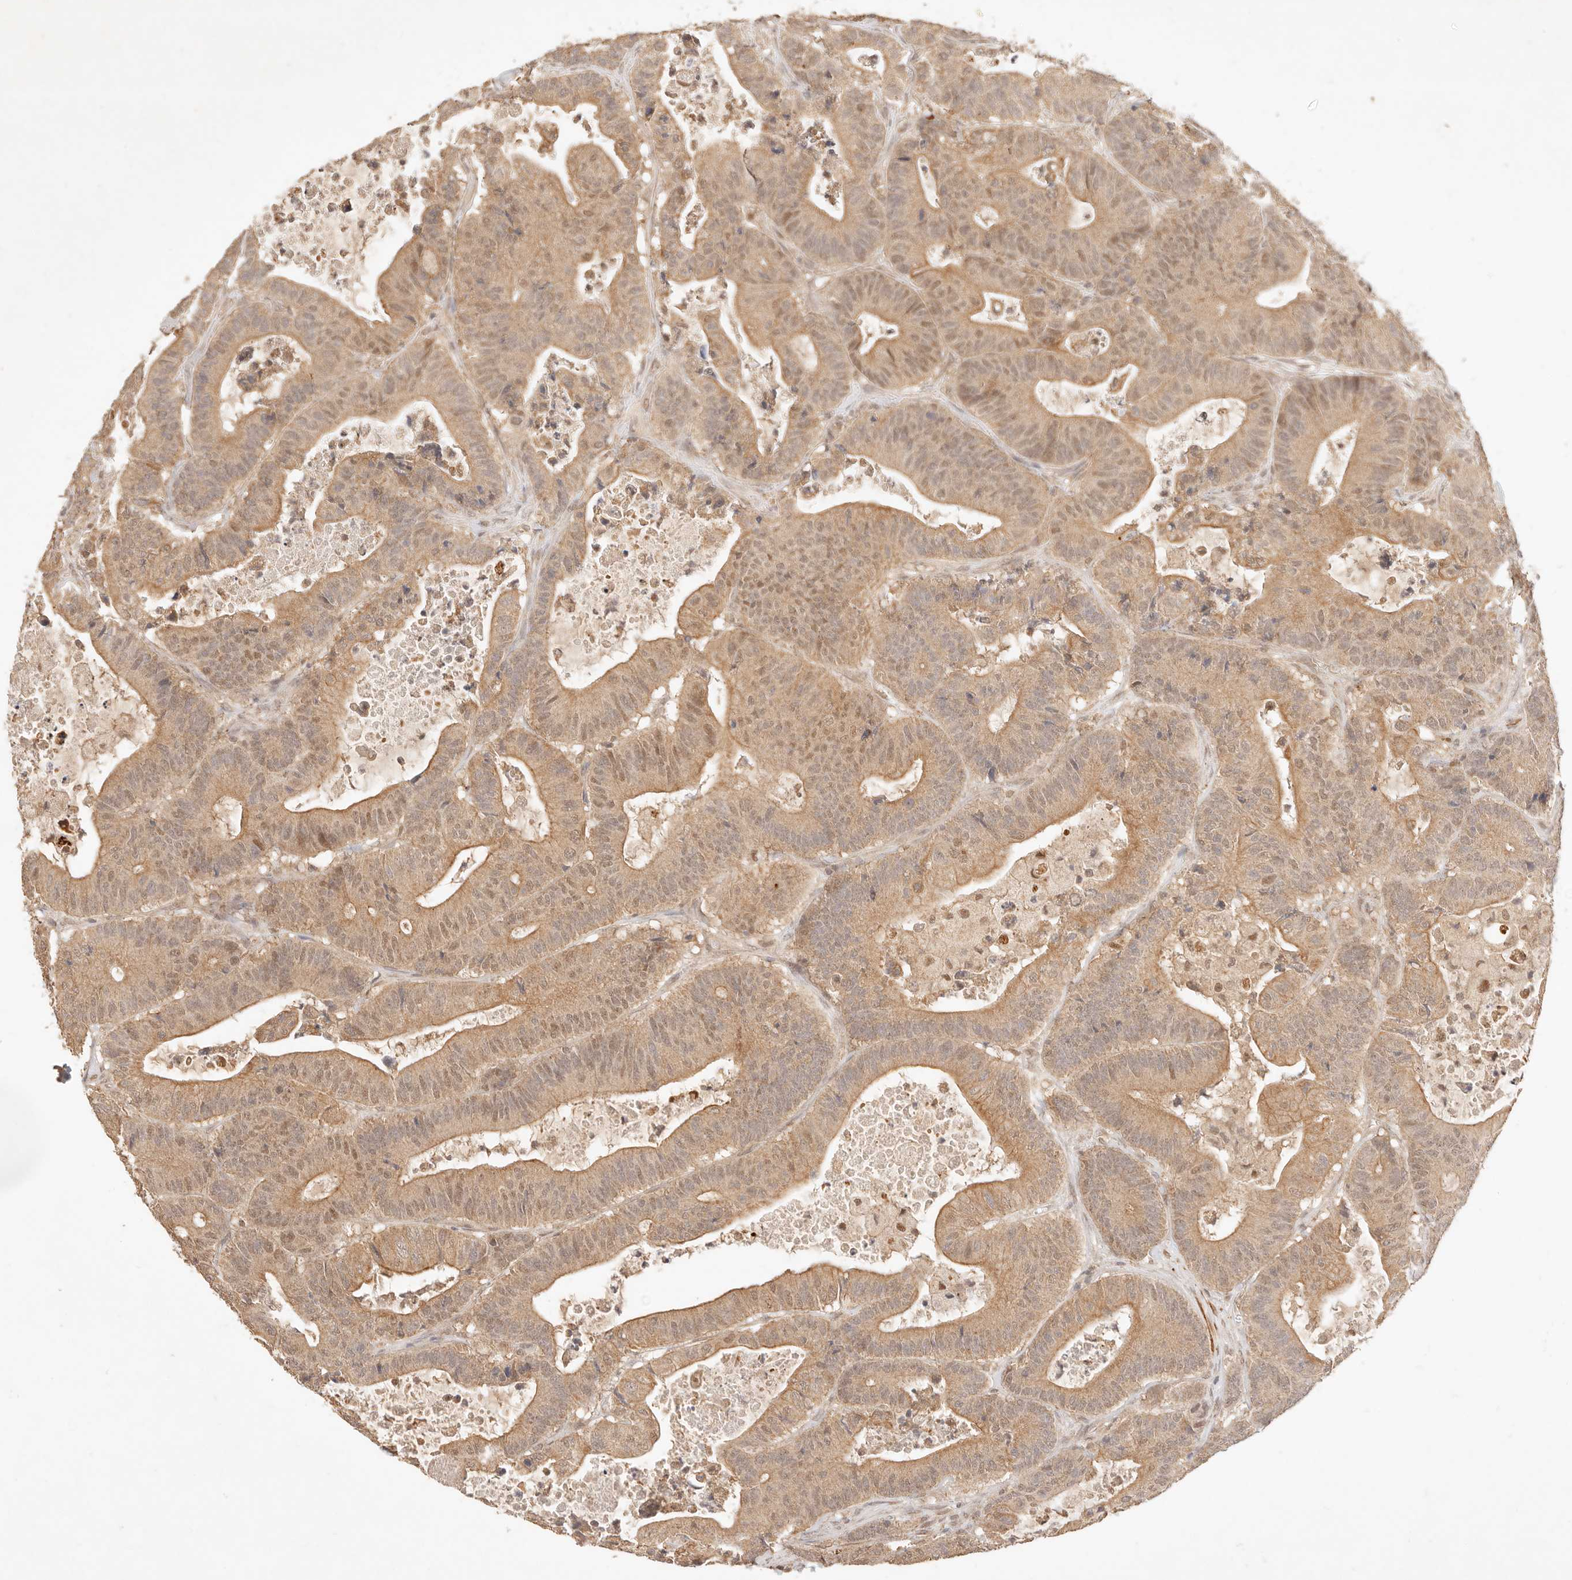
{"staining": {"intensity": "moderate", "quantity": ">75%", "location": "cytoplasmic/membranous,nuclear"}, "tissue": "colorectal cancer", "cell_type": "Tumor cells", "image_type": "cancer", "snomed": [{"axis": "morphology", "description": "Adenocarcinoma, NOS"}, {"axis": "topography", "description": "Colon"}], "caption": "Colorectal adenocarcinoma stained with DAB (3,3'-diaminobenzidine) immunohistochemistry (IHC) displays medium levels of moderate cytoplasmic/membranous and nuclear staining in approximately >75% of tumor cells.", "gene": "TRIM11", "patient": {"sex": "female", "age": 84}}